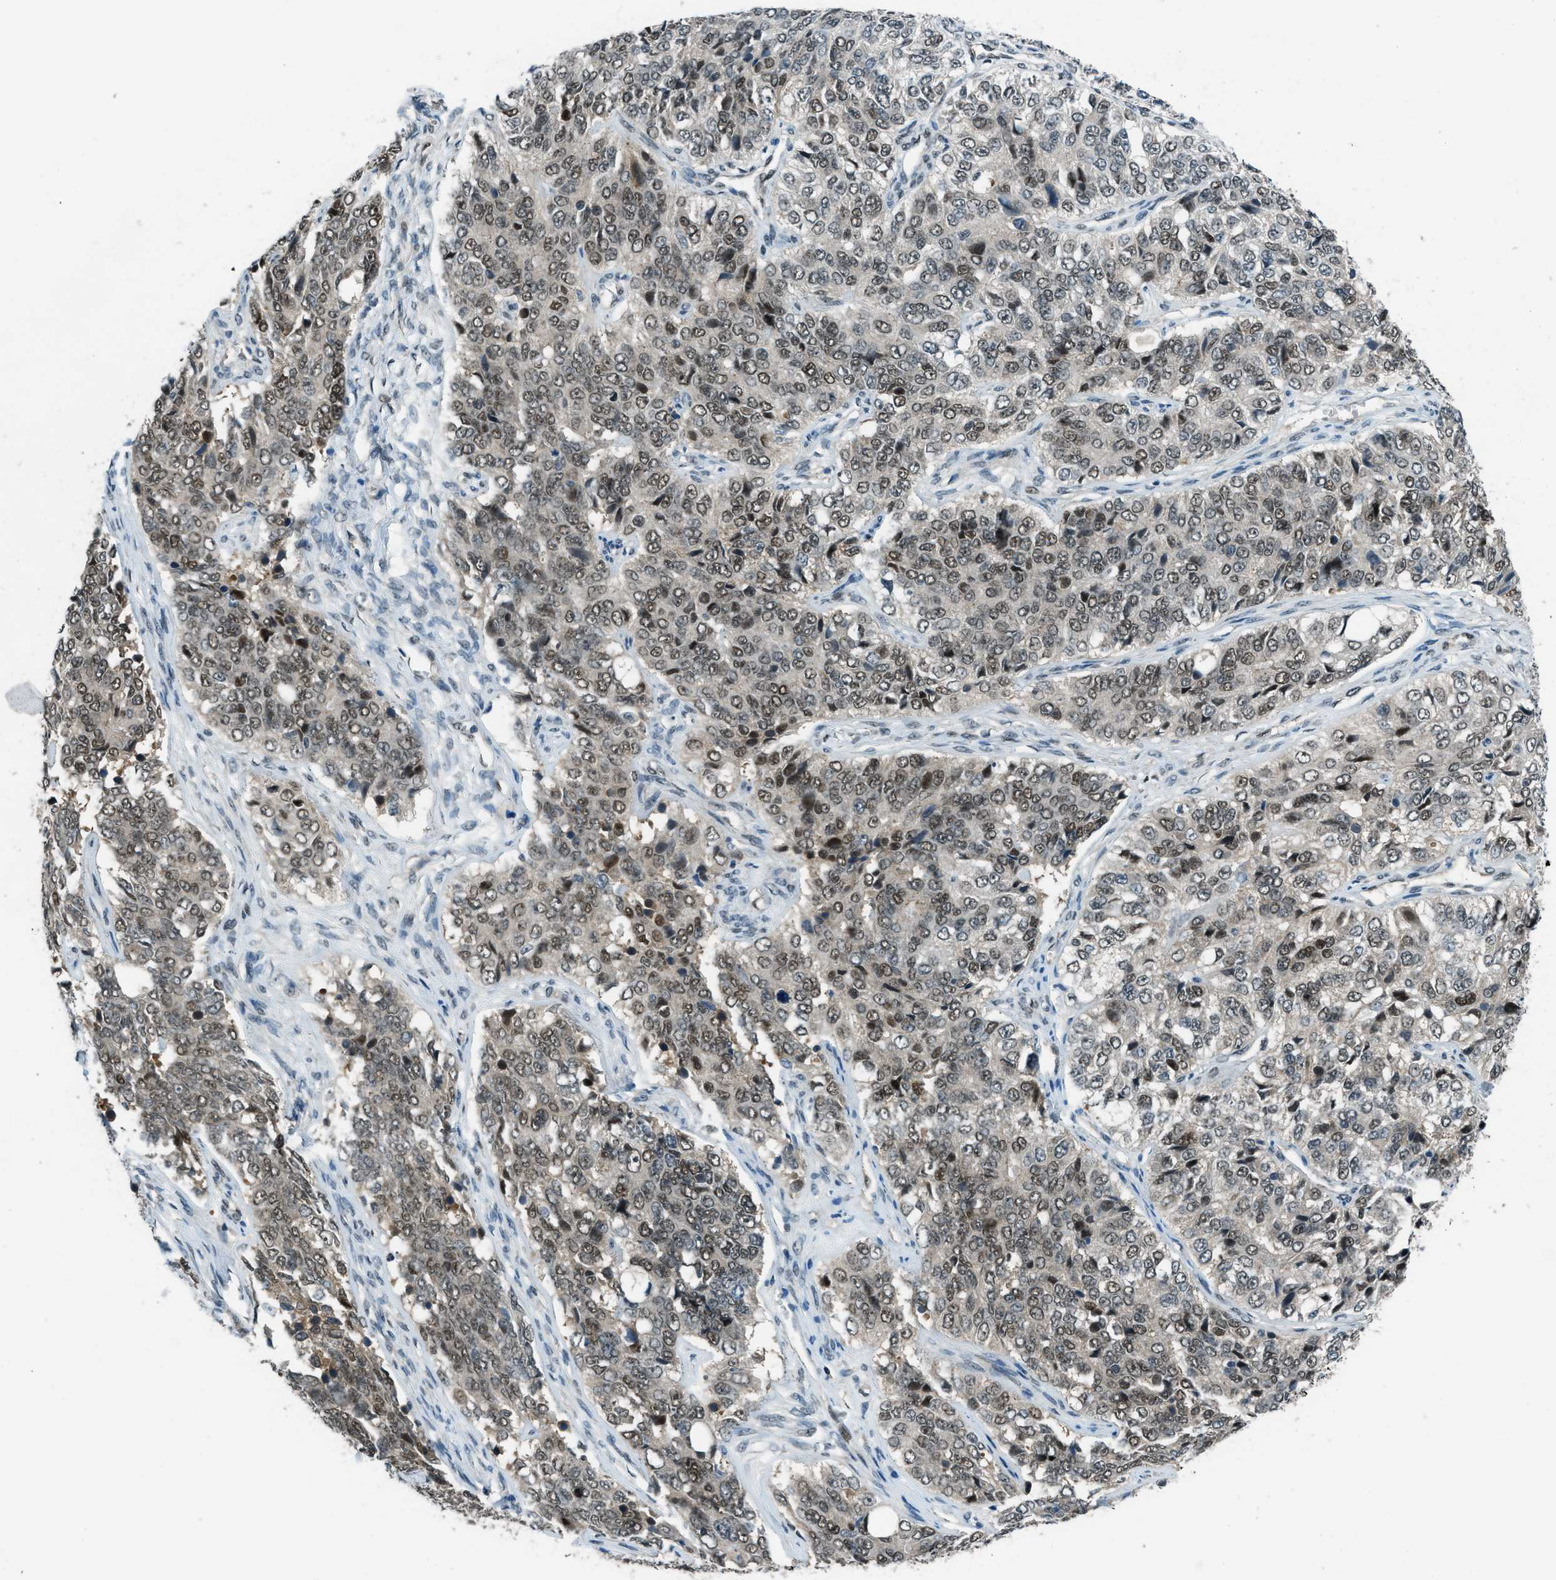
{"staining": {"intensity": "weak", "quantity": "25%-75%", "location": "nuclear"}, "tissue": "ovarian cancer", "cell_type": "Tumor cells", "image_type": "cancer", "snomed": [{"axis": "morphology", "description": "Carcinoma, endometroid"}, {"axis": "topography", "description": "Ovary"}], "caption": "Ovarian endometroid carcinoma was stained to show a protein in brown. There is low levels of weak nuclear staining in about 25%-75% of tumor cells. The protein of interest is shown in brown color, while the nuclei are stained blue.", "gene": "NPEPL1", "patient": {"sex": "female", "age": 51}}